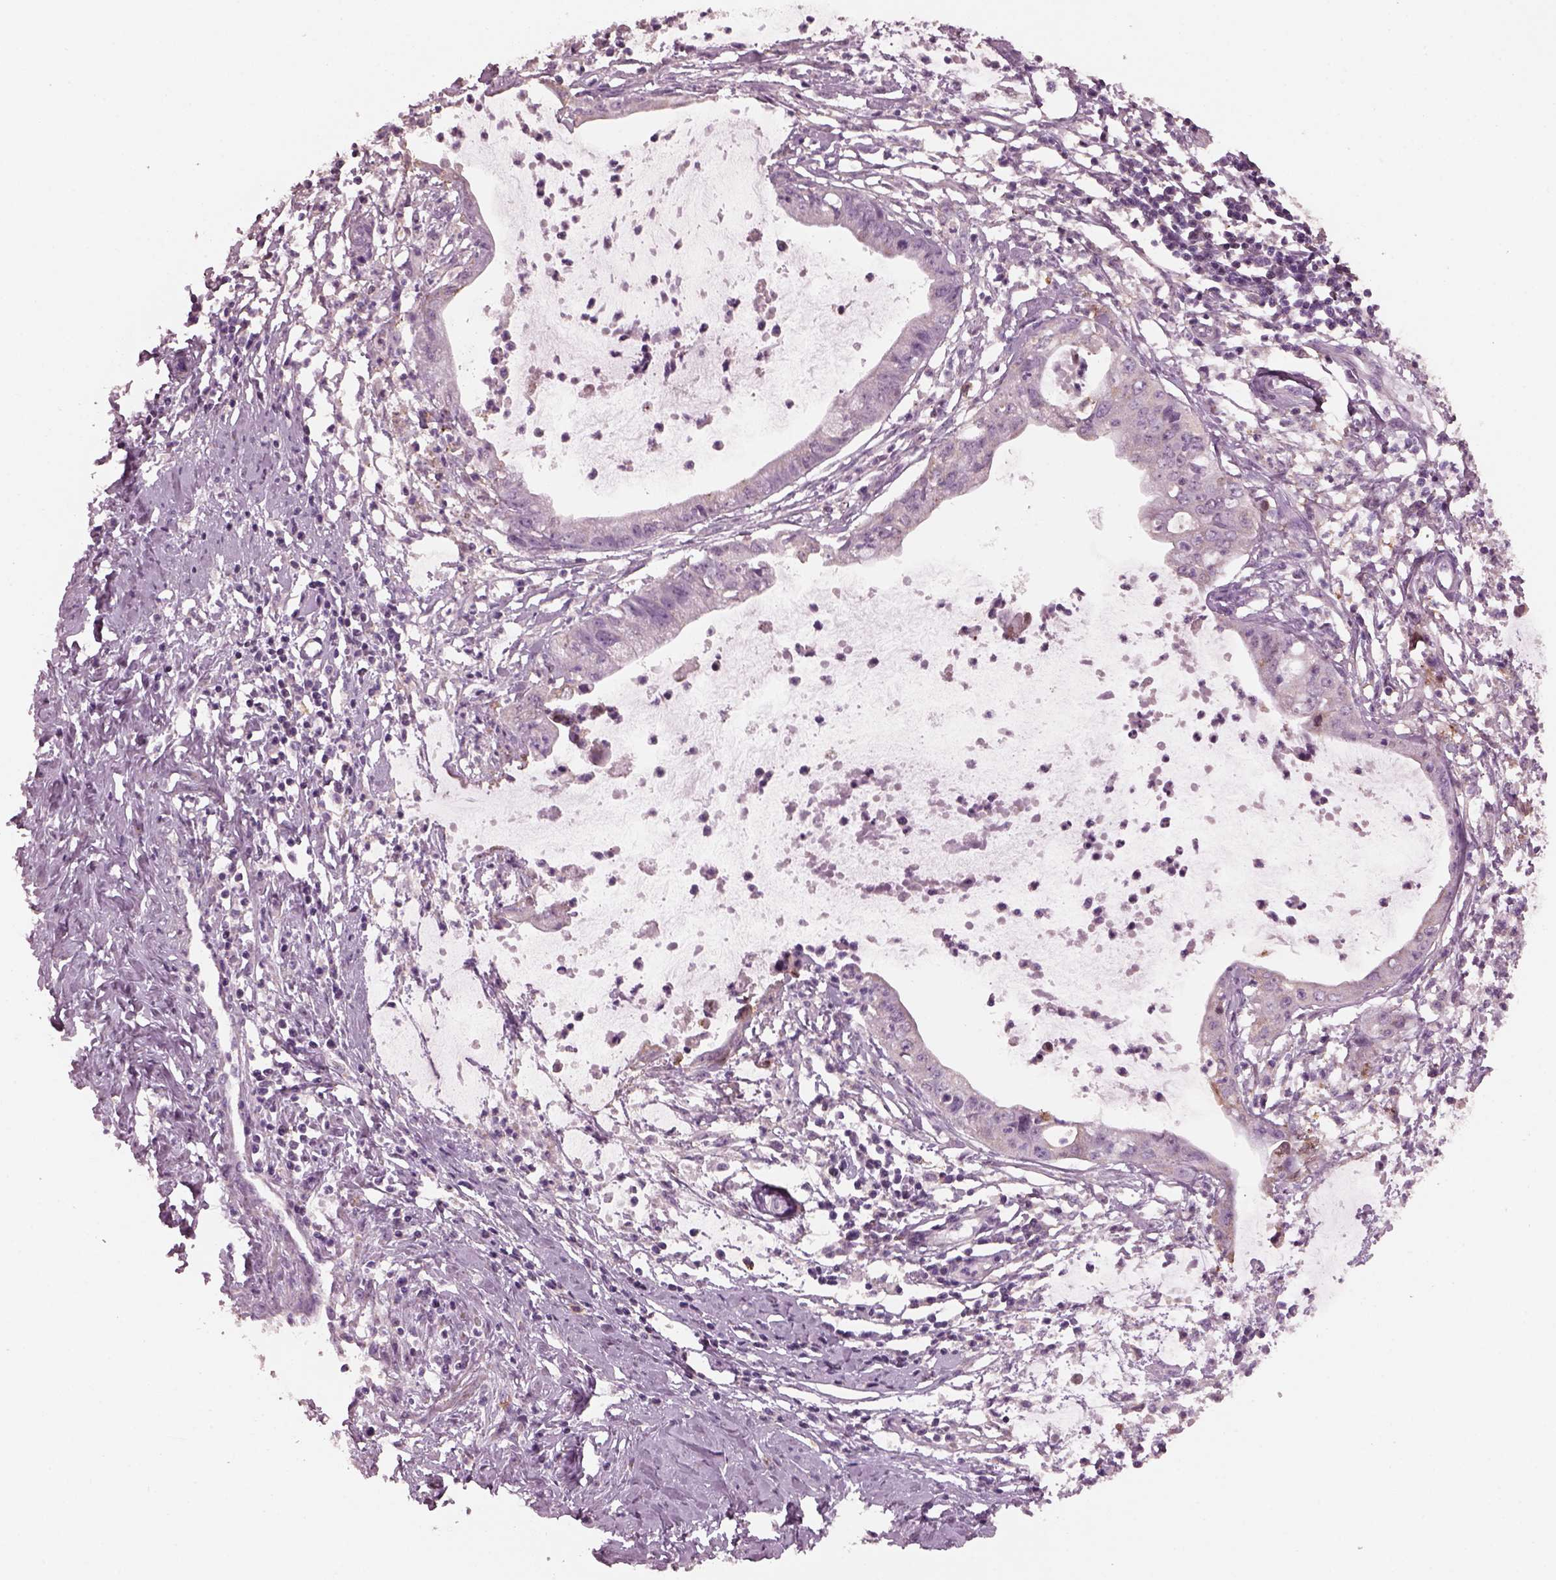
{"staining": {"intensity": "negative", "quantity": "none", "location": "none"}, "tissue": "cervical cancer", "cell_type": "Tumor cells", "image_type": "cancer", "snomed": [{"axis": "morphology", "description": "Normal tissue, NOS"}, {"axis": "morphology", "description": "Adenocarcinoma, NOS"}, {"axis": "topography", "description": "Cervix"}], "caption": "High power microscopy histopathology image of an immunohistochemistry (IHC) image of cervical cancer, revealing no significant staining in tumor cells.", "gene": "SRI", "patient": {"sex": "female", "age": 38}}